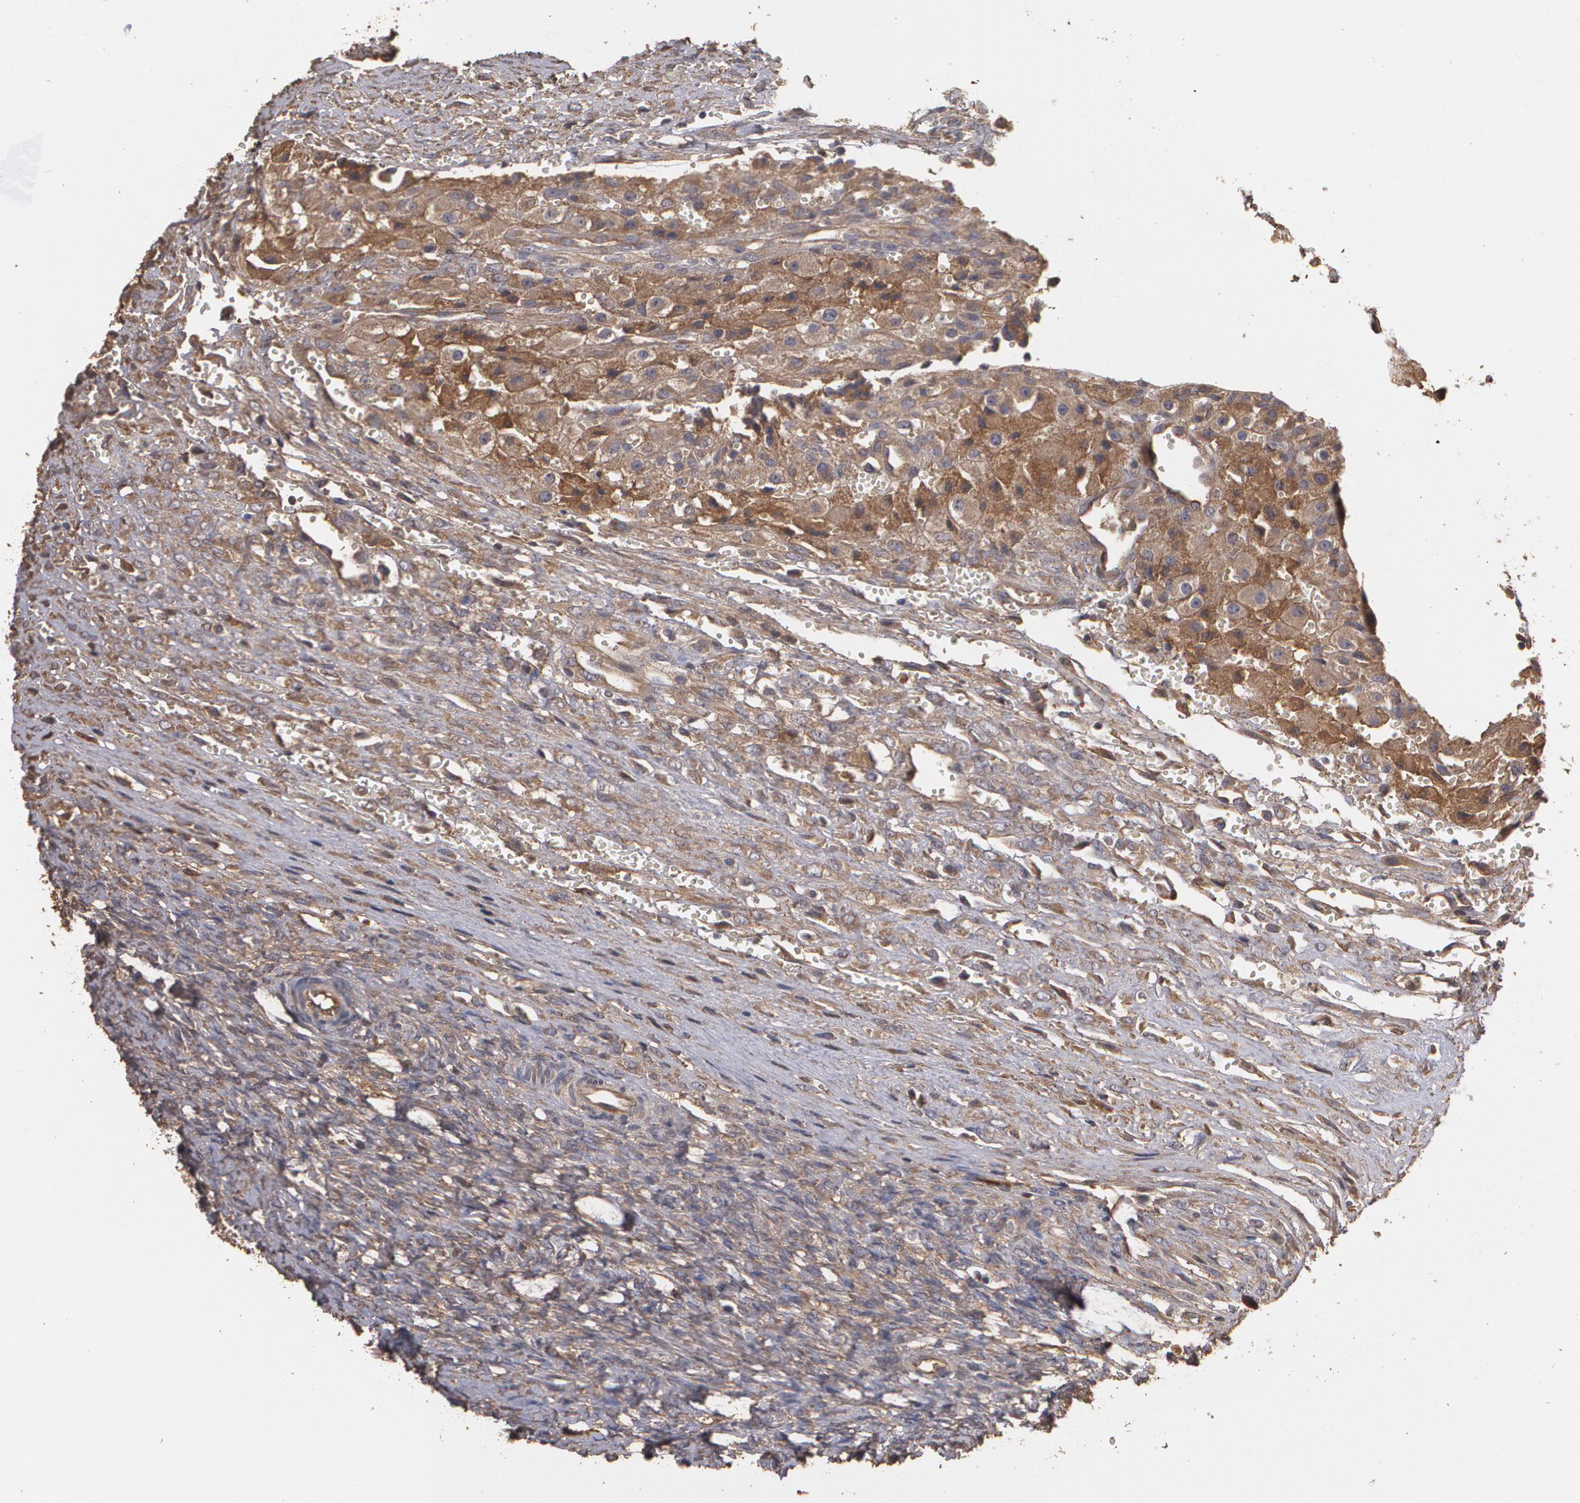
{"staining": {"intensity": "moderate", "quantity": ">75%", "location": "cytoplasmic/membranous"}, "tissue": "ovary", "cell_type": "Follicle cells", "image_type": "normal", "snomed": [{"axis": "morphology", "description": "Normal tissue, NOS"}, {"axis": "topography", "description": "Ovary"}], "caption": "Moderate cytoplasmic/membranous protein positivity is seen in approximately >75% of follicle cells in ovary.", "gene": "PON1", "patient": {"sex": "female", "age": 56}}